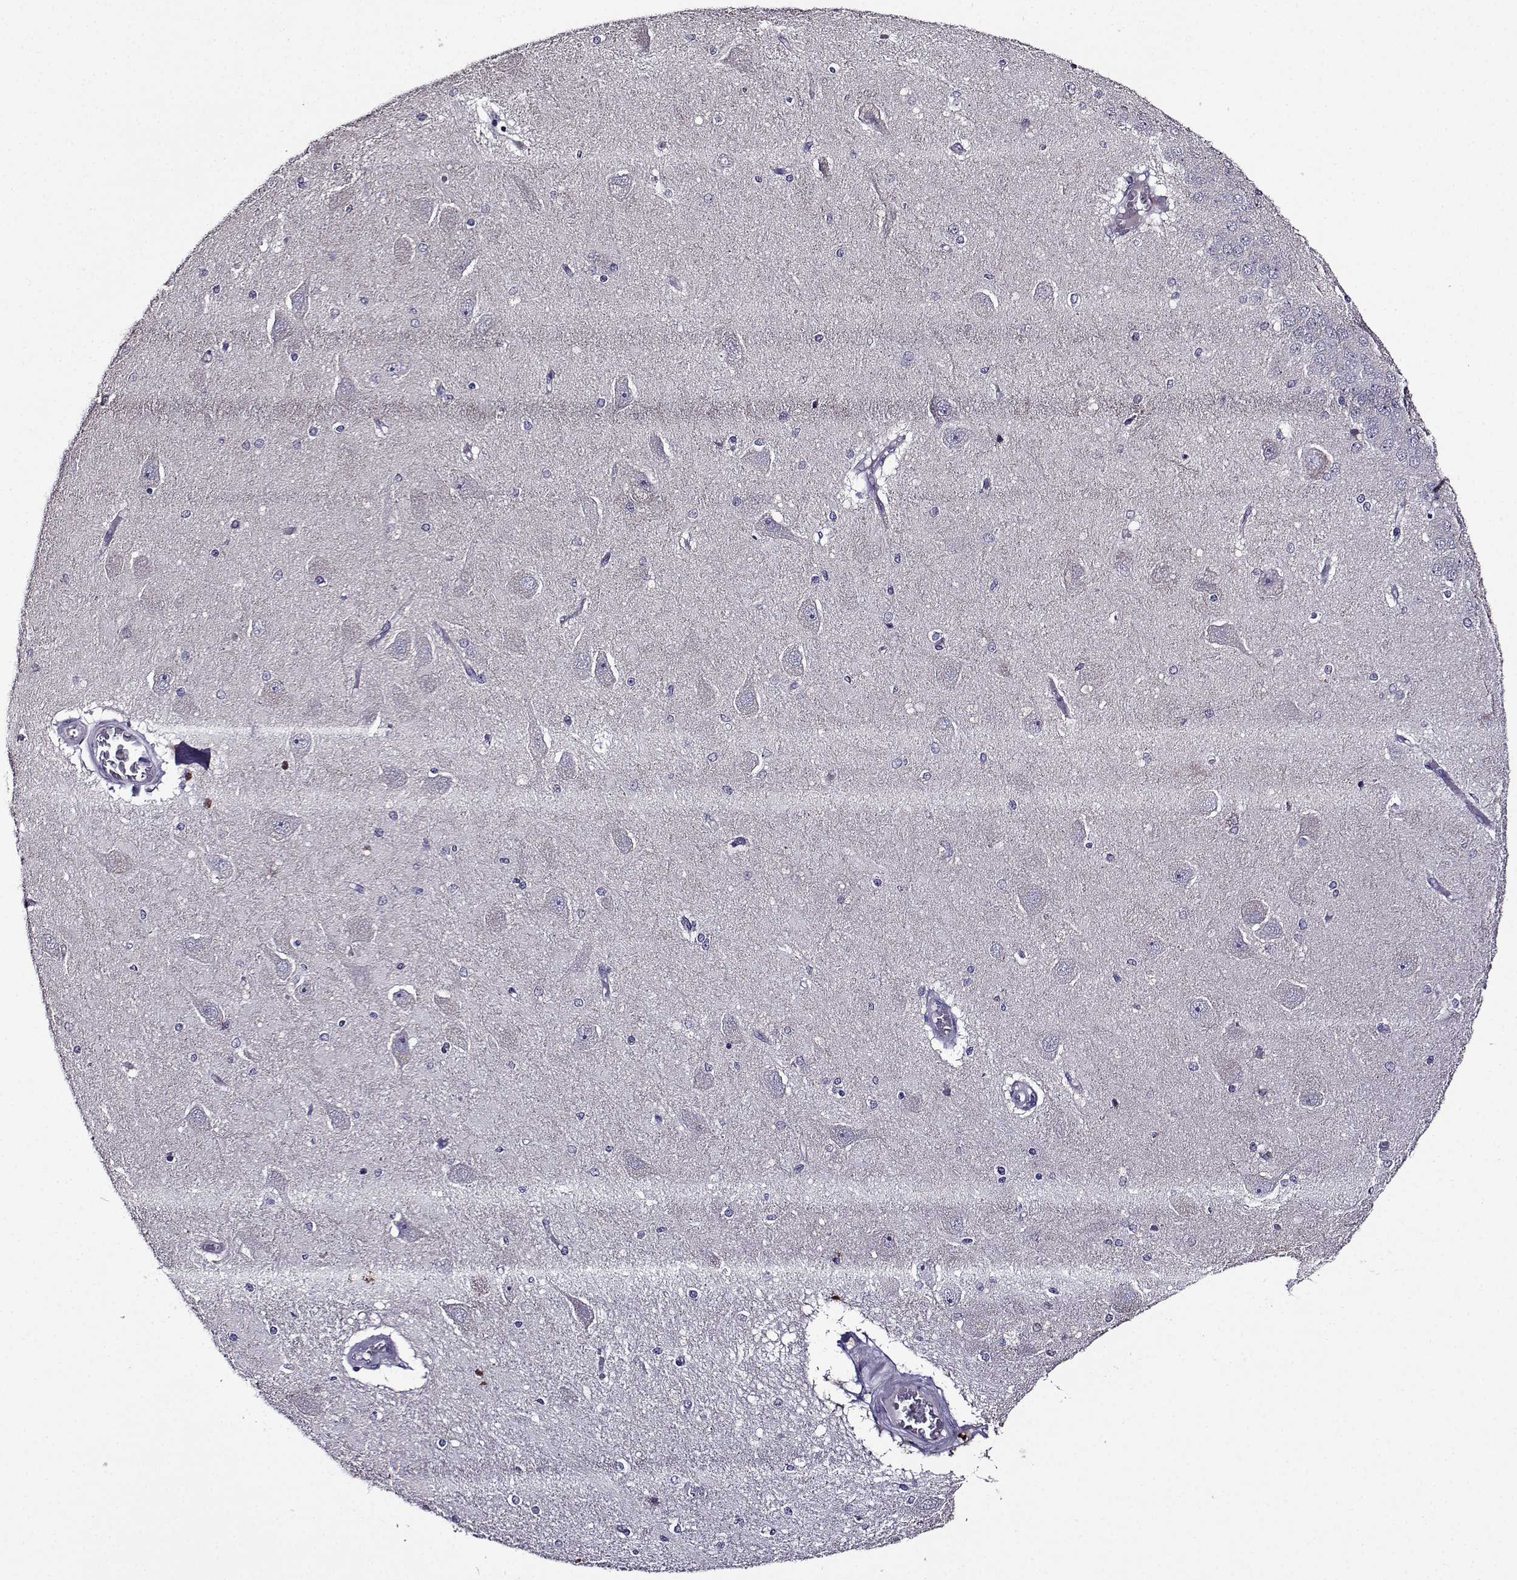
{"staining": {"intensity": "negative", "quantity": "none", "location": "none"}, "tissue": "hippocampus", "cell_type": "Glial cells", "image_type": "normal", "snomed": [{"axis": "morphology", "description": "Normal tissue, NOS"}, {"axis": "topography", "description": "Hippocampus"}], "caption": "This is an immunohistochemistry histopathology image of unremarkable hippocampus. There is no positivity in glial cells.", "gene": "TMEM266", "patient": {"sex": "female", "age": 54}}